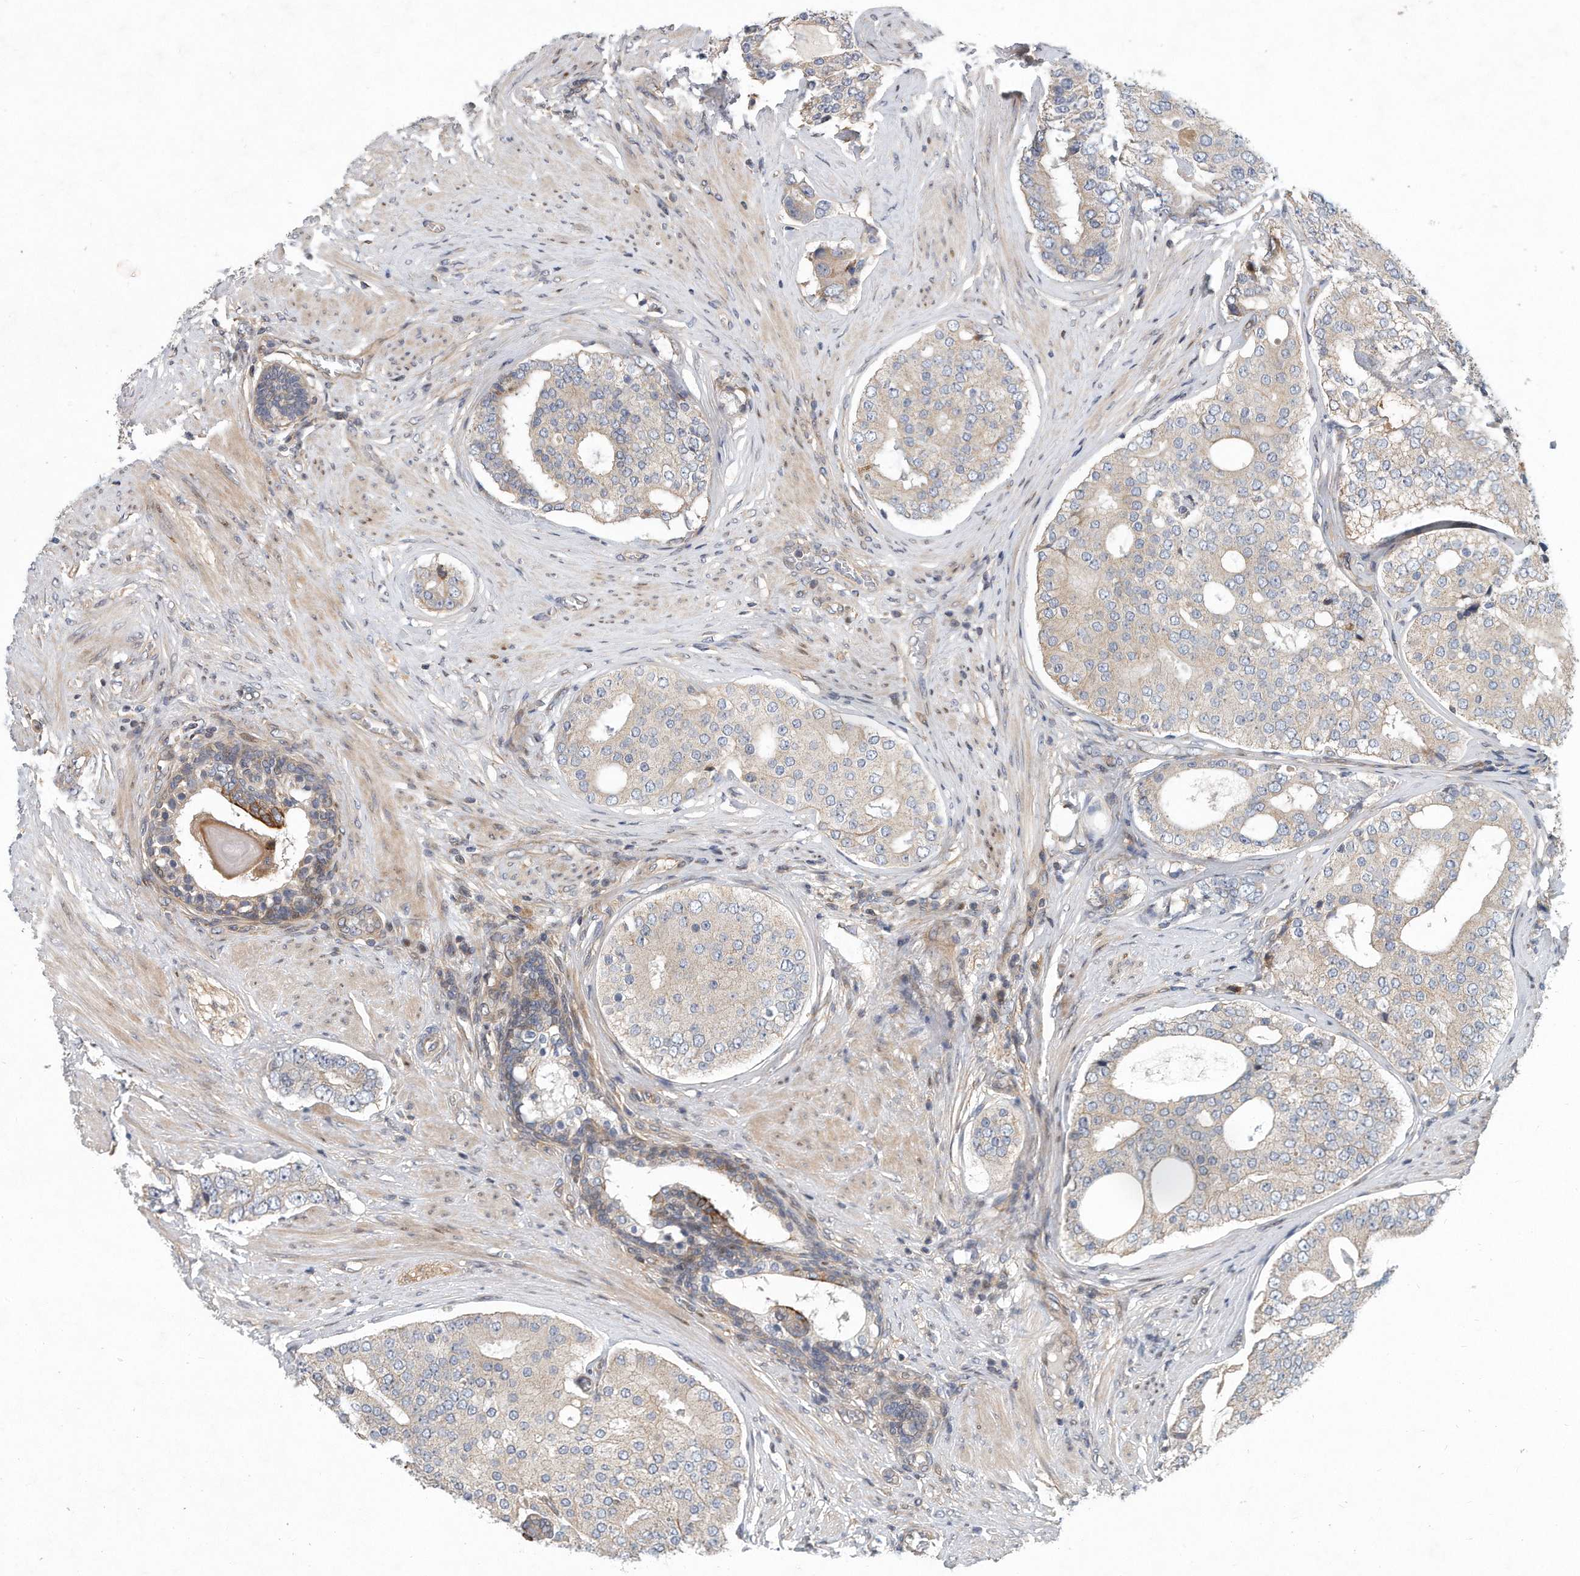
{"staining": {"intensity": "negative", "quantity": "none", "location": "none"}, "tissue": "prostate cancer", "cell_type": "Tumor cells", "image_type": "cancer", "snomed": [{"axis": "morphology", "description": "Adenocarcinoma, High grade"}, {"axis": "topography", "description": "Prostate"}], "caption": "Immunohistochemistry (IHC) of human prostate cancer (adenocarcinoma (high-grade)) exhibits no staining in tumor cells.", "gene": "PCDH8", "patient": {"sex": "male", "age": 56}}